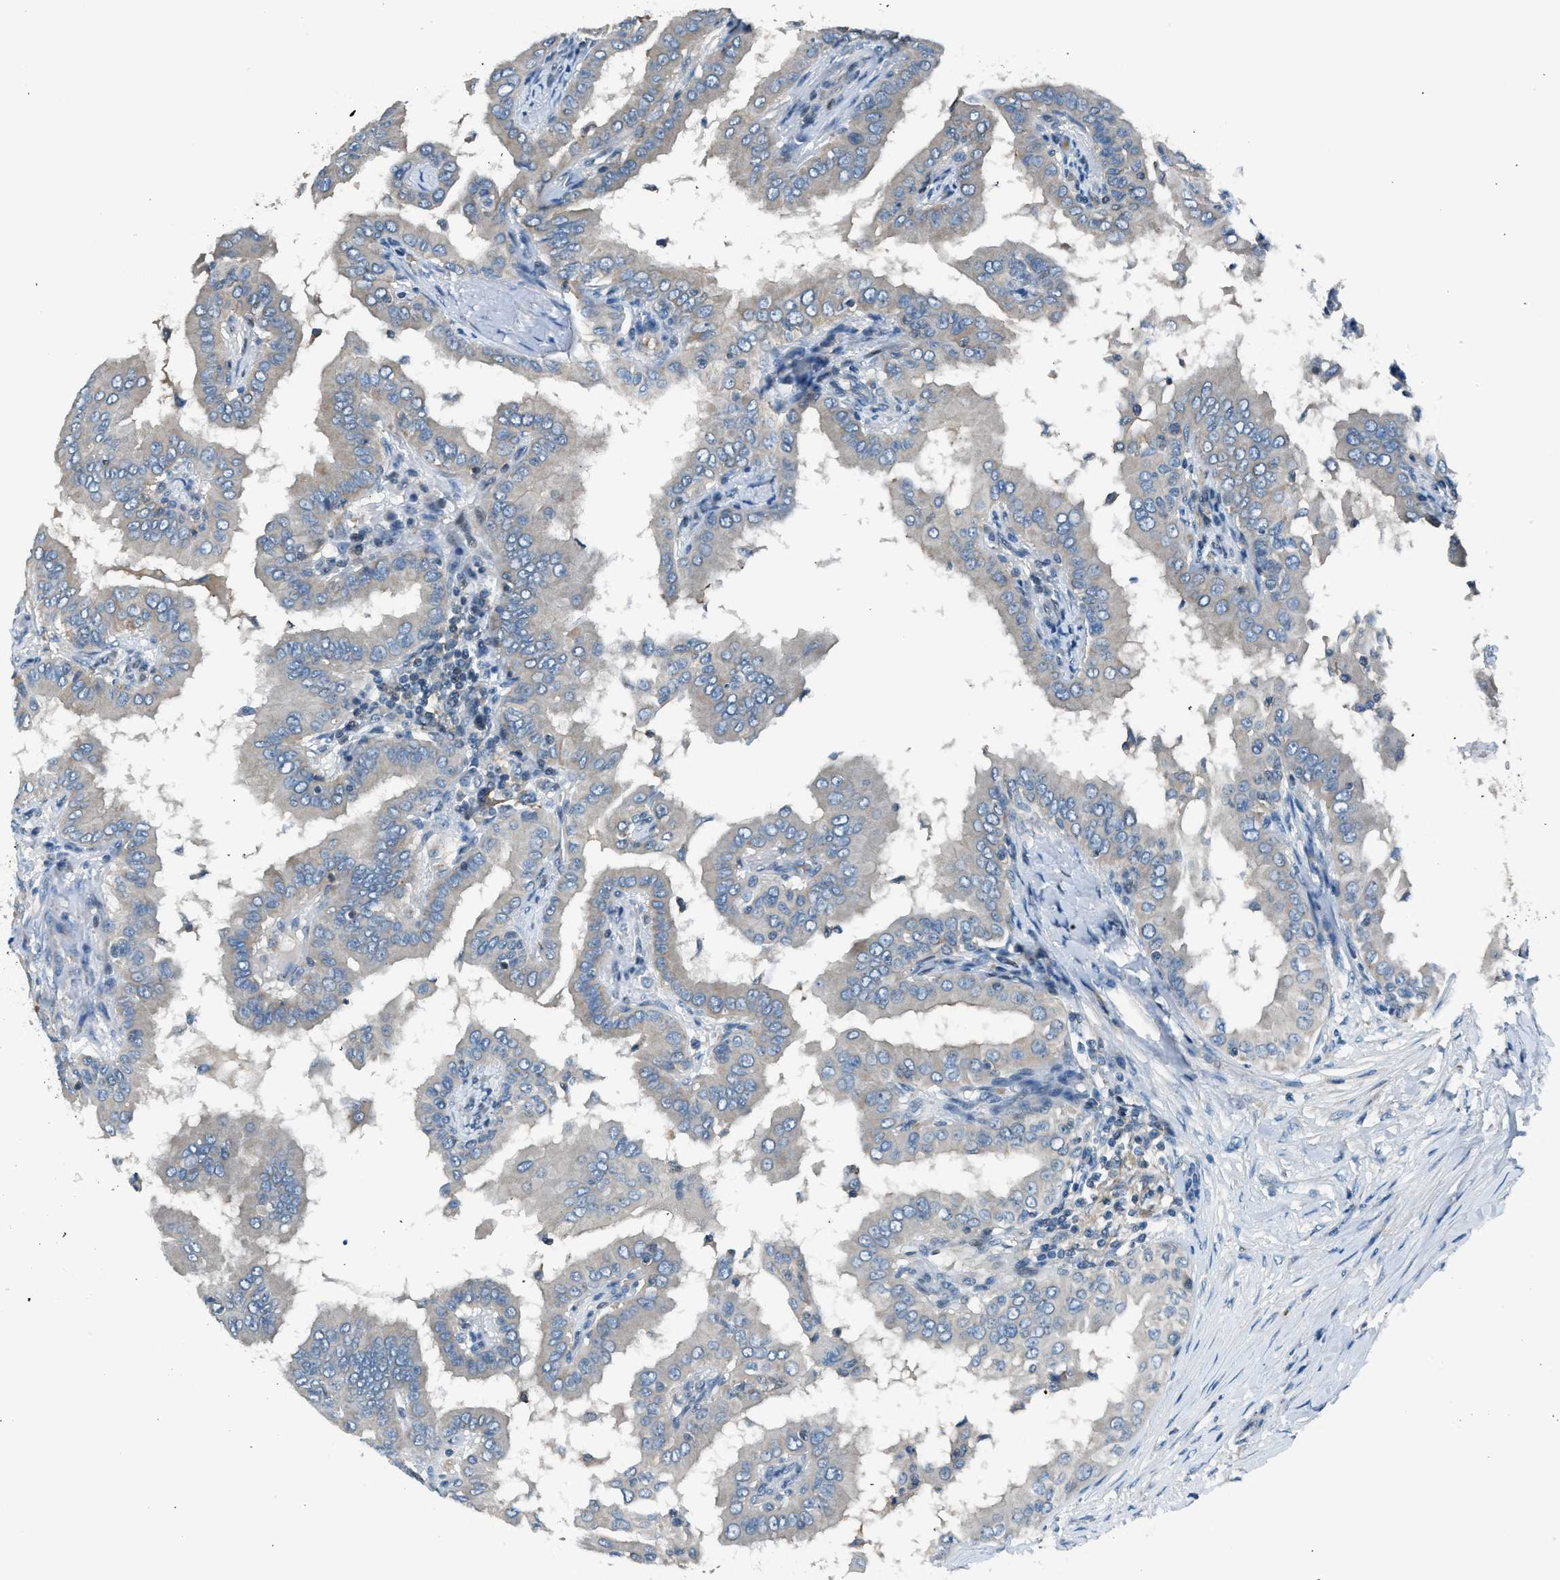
{"staining": {"intensity": "negative", "quantity": "none", "location": "none"}, "tissue": "thyroid cancer", "cell_type": "Tumor cells", "image_type": "cancer", "snomed": [{"axis": "morphology", "description": "Papillary adenocarcinoma, NOS"}, {"axis": "topography", "description": "Thyroid gland"}], "caption": "Human thyroid cancer (papillary adenocarcinoma) stained for a protein using IHC shows no expression in tumor cells.", "gene": "LMLN", "patient": {"sex": "male", "age": 33}}